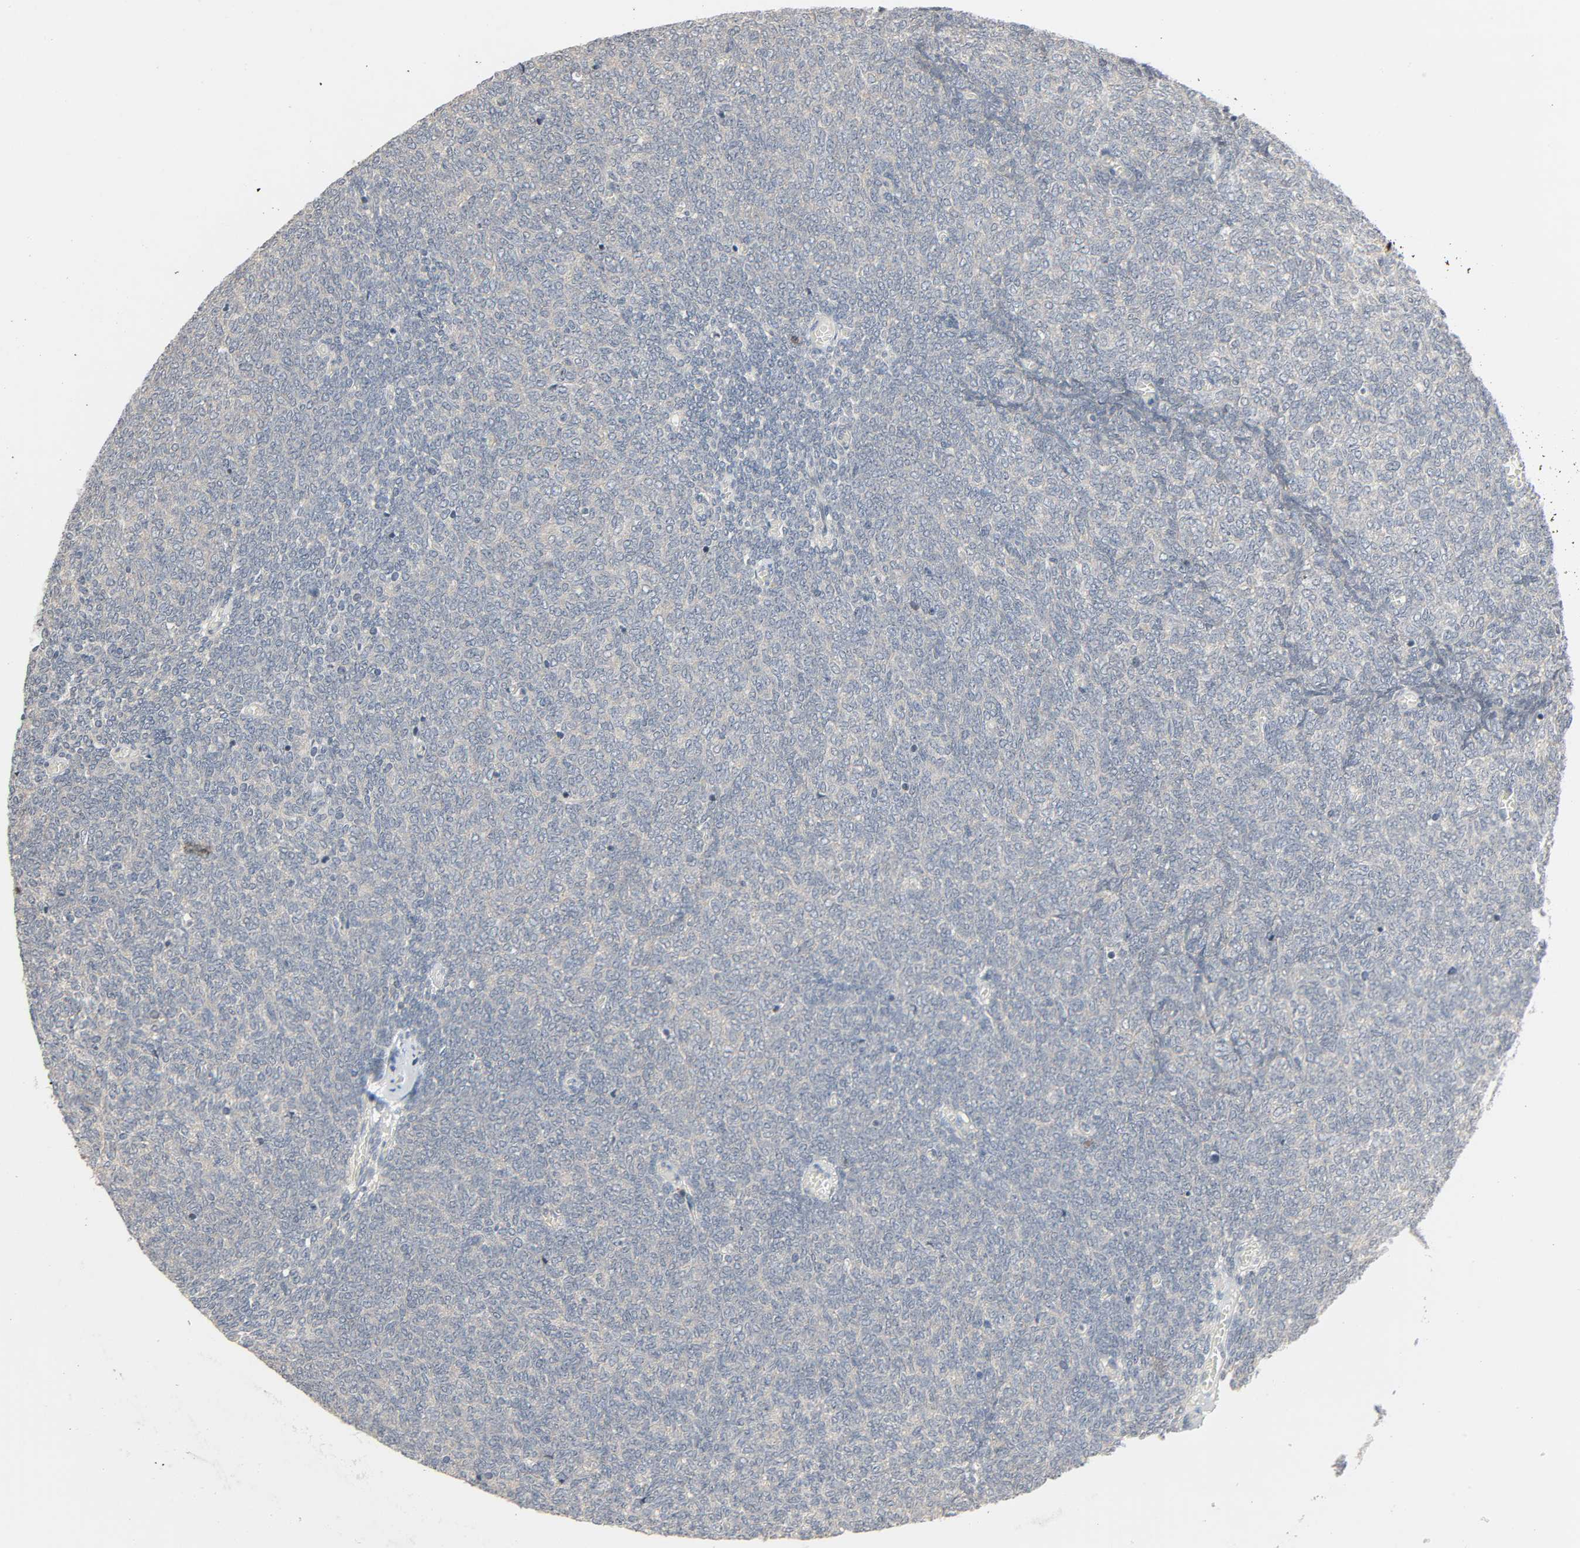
{"staining": {"intensity": "negative", "quantity": "none", "location": "none"}, "tissue": "renal cancer", "cell_type": "Tumor cells", "image_type": "cancer", "snomed": [{"axis": "morphology", "description": "Neoplasm, malignant, NOS"}, {"axis": "topography", "description": "Kidney"}], "caption": "Micrograph shows no significant protein staining in tumor cells of malignant neoplasm (renal).", "gene": "CD4", "patient": {"sex": "male", "age": 28}}